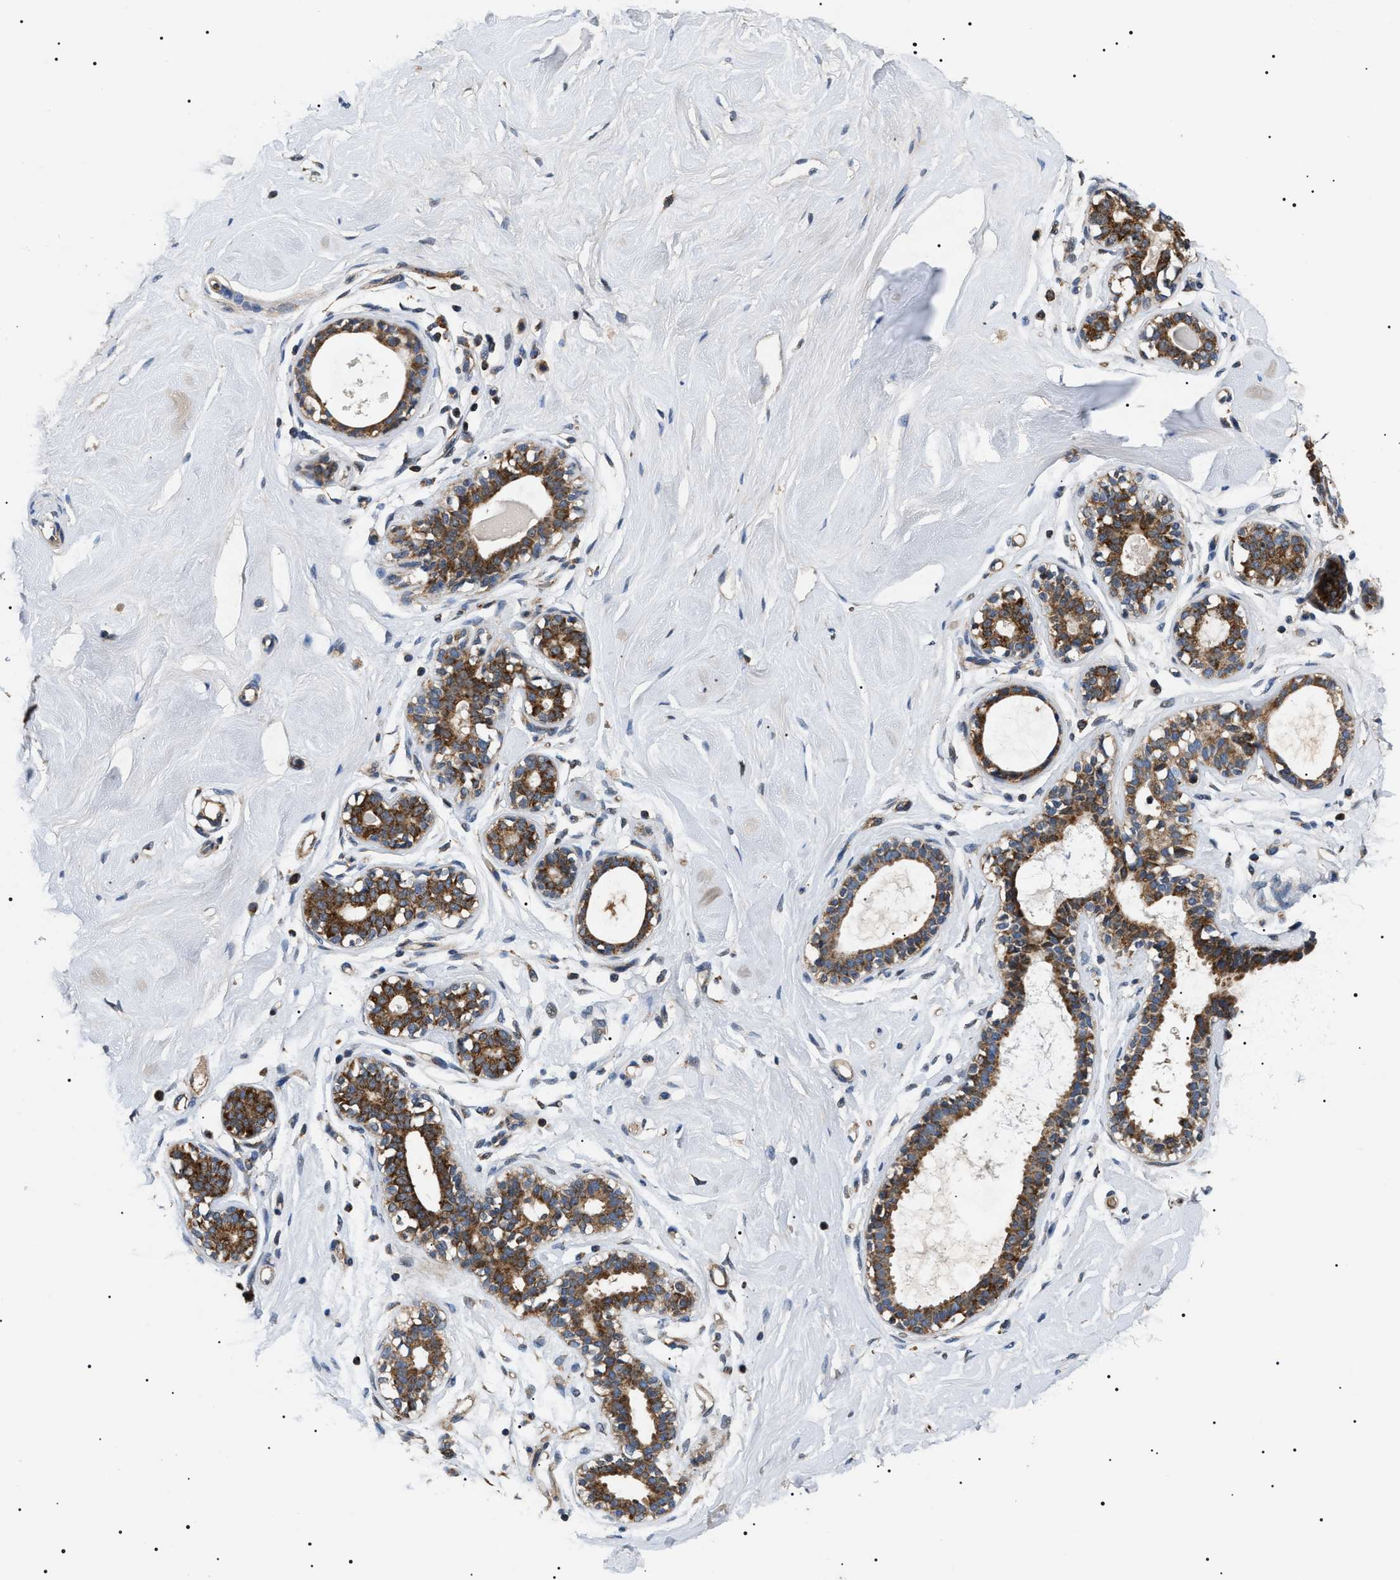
{"staining": {"intensity": "weak", "quantity": ">75%", "location": "cytoplasmic/membranous"}, "tissue": "breast", "cell_type": "Adipocytes", "image_type": "normal", "snomed": [{"axis": "morphology", "description": "Normal tissue, NOS"}, {"axis": "topography", "description": "Breast"}], "caption": "Breast was stained to show a protein in brown. There is low levels of weak cytoplasmic/membranous expression in about >75% of adipocytes. (Brightfield microscopy of DAB IHC at high magnification).", "gene": "OXSM", "patient": {"sex": "female", "age": 23}}